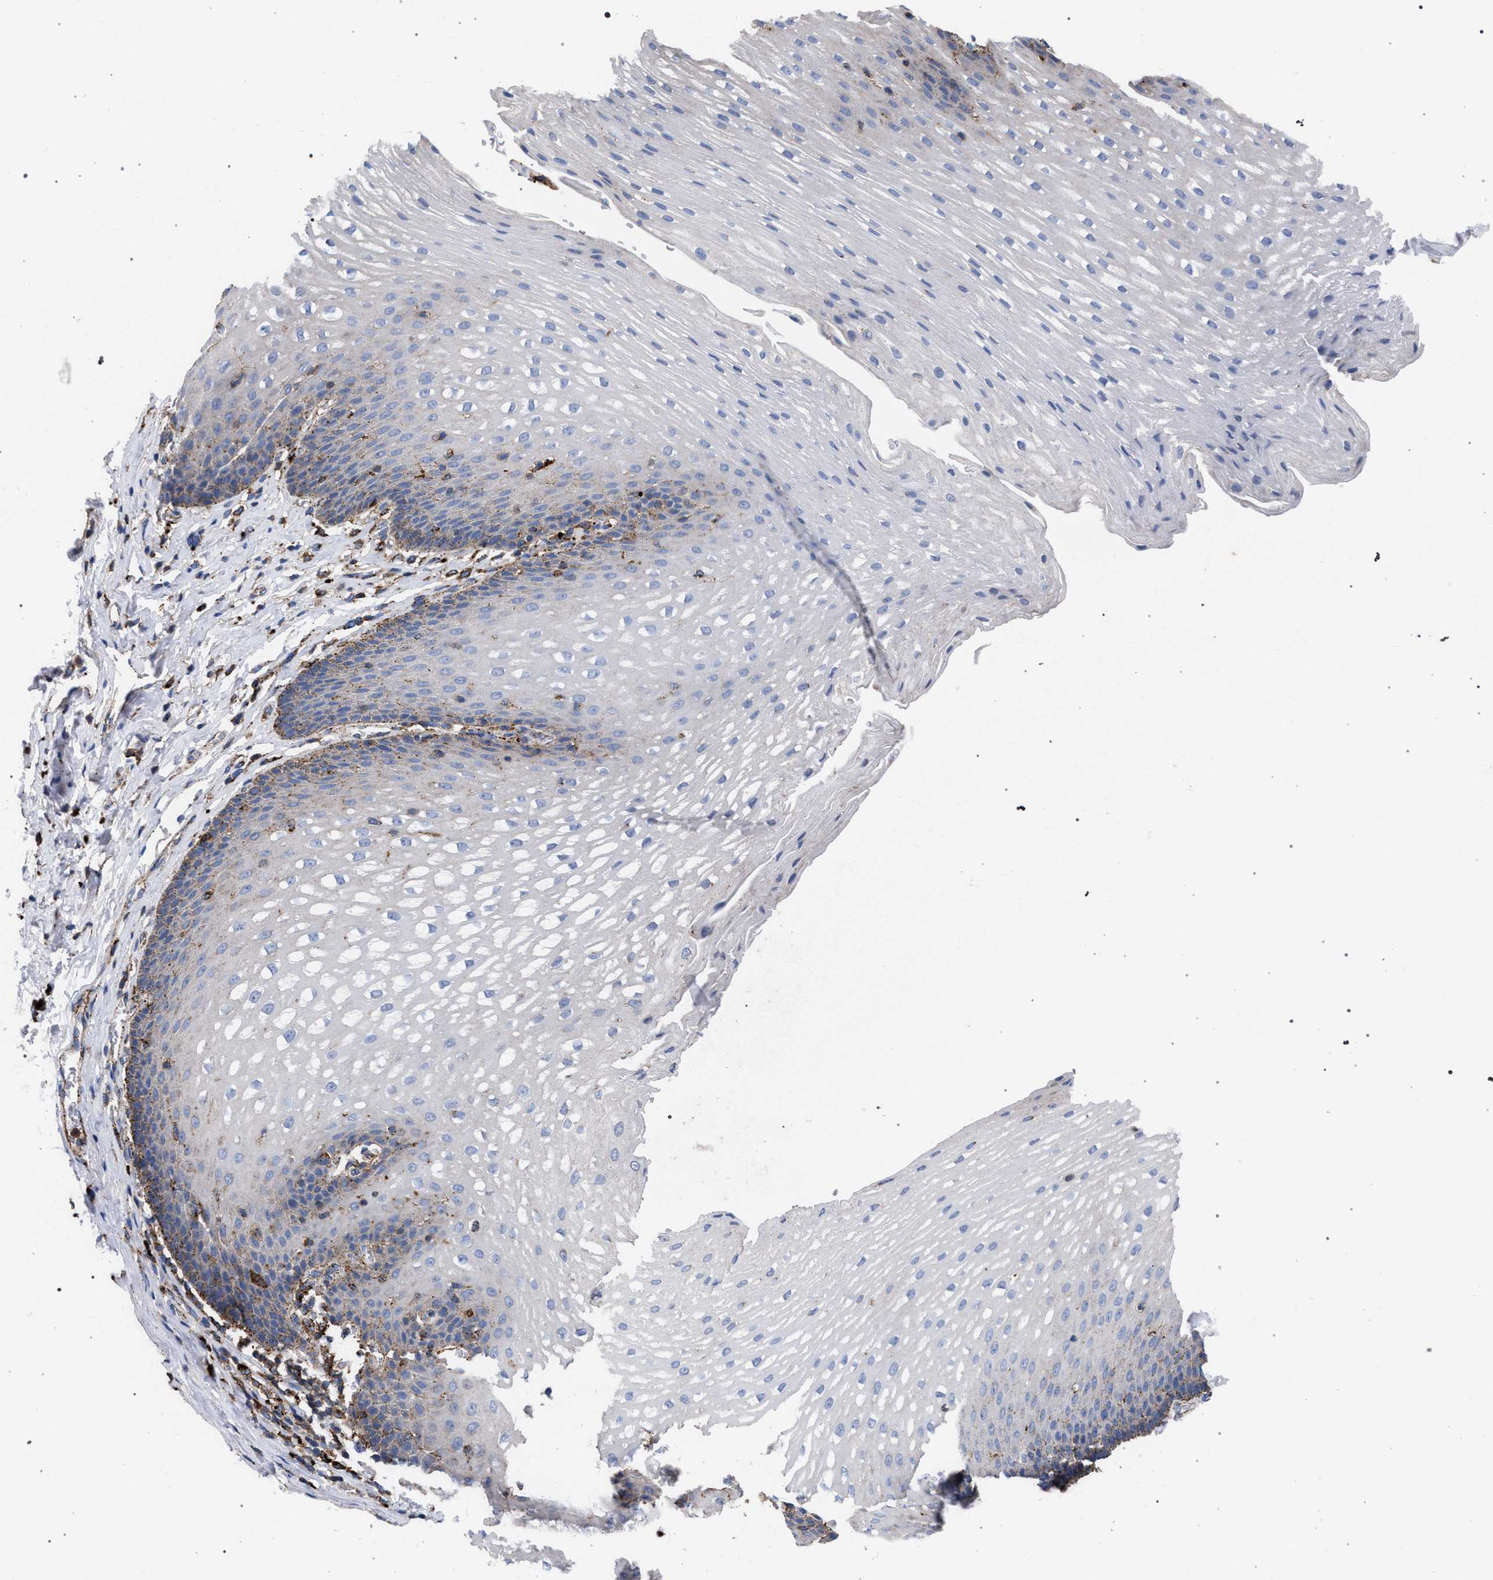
{"staining": {"intensity": "moderate", "quantity": "<25%", "location": "cytoplasmic/membranous"}, "tissue": "esophagus", "cell_type": "Squamous epithelial cells", "image_type": "normal", "snomed": [{"axis": "morphology", "description": "Normal tissue, NOS"}, {"axis": "topography", "description": "Esophagus"}], "caption": "This histopathology image reveals immunohistochemistry staining of unremarkable esophagus, with low moderate cytoplasmic/membranous expression in about <25% of squamous epithelial cells.", "gene": "PPT1", "patient": {"sex": "male", "age": 48}}